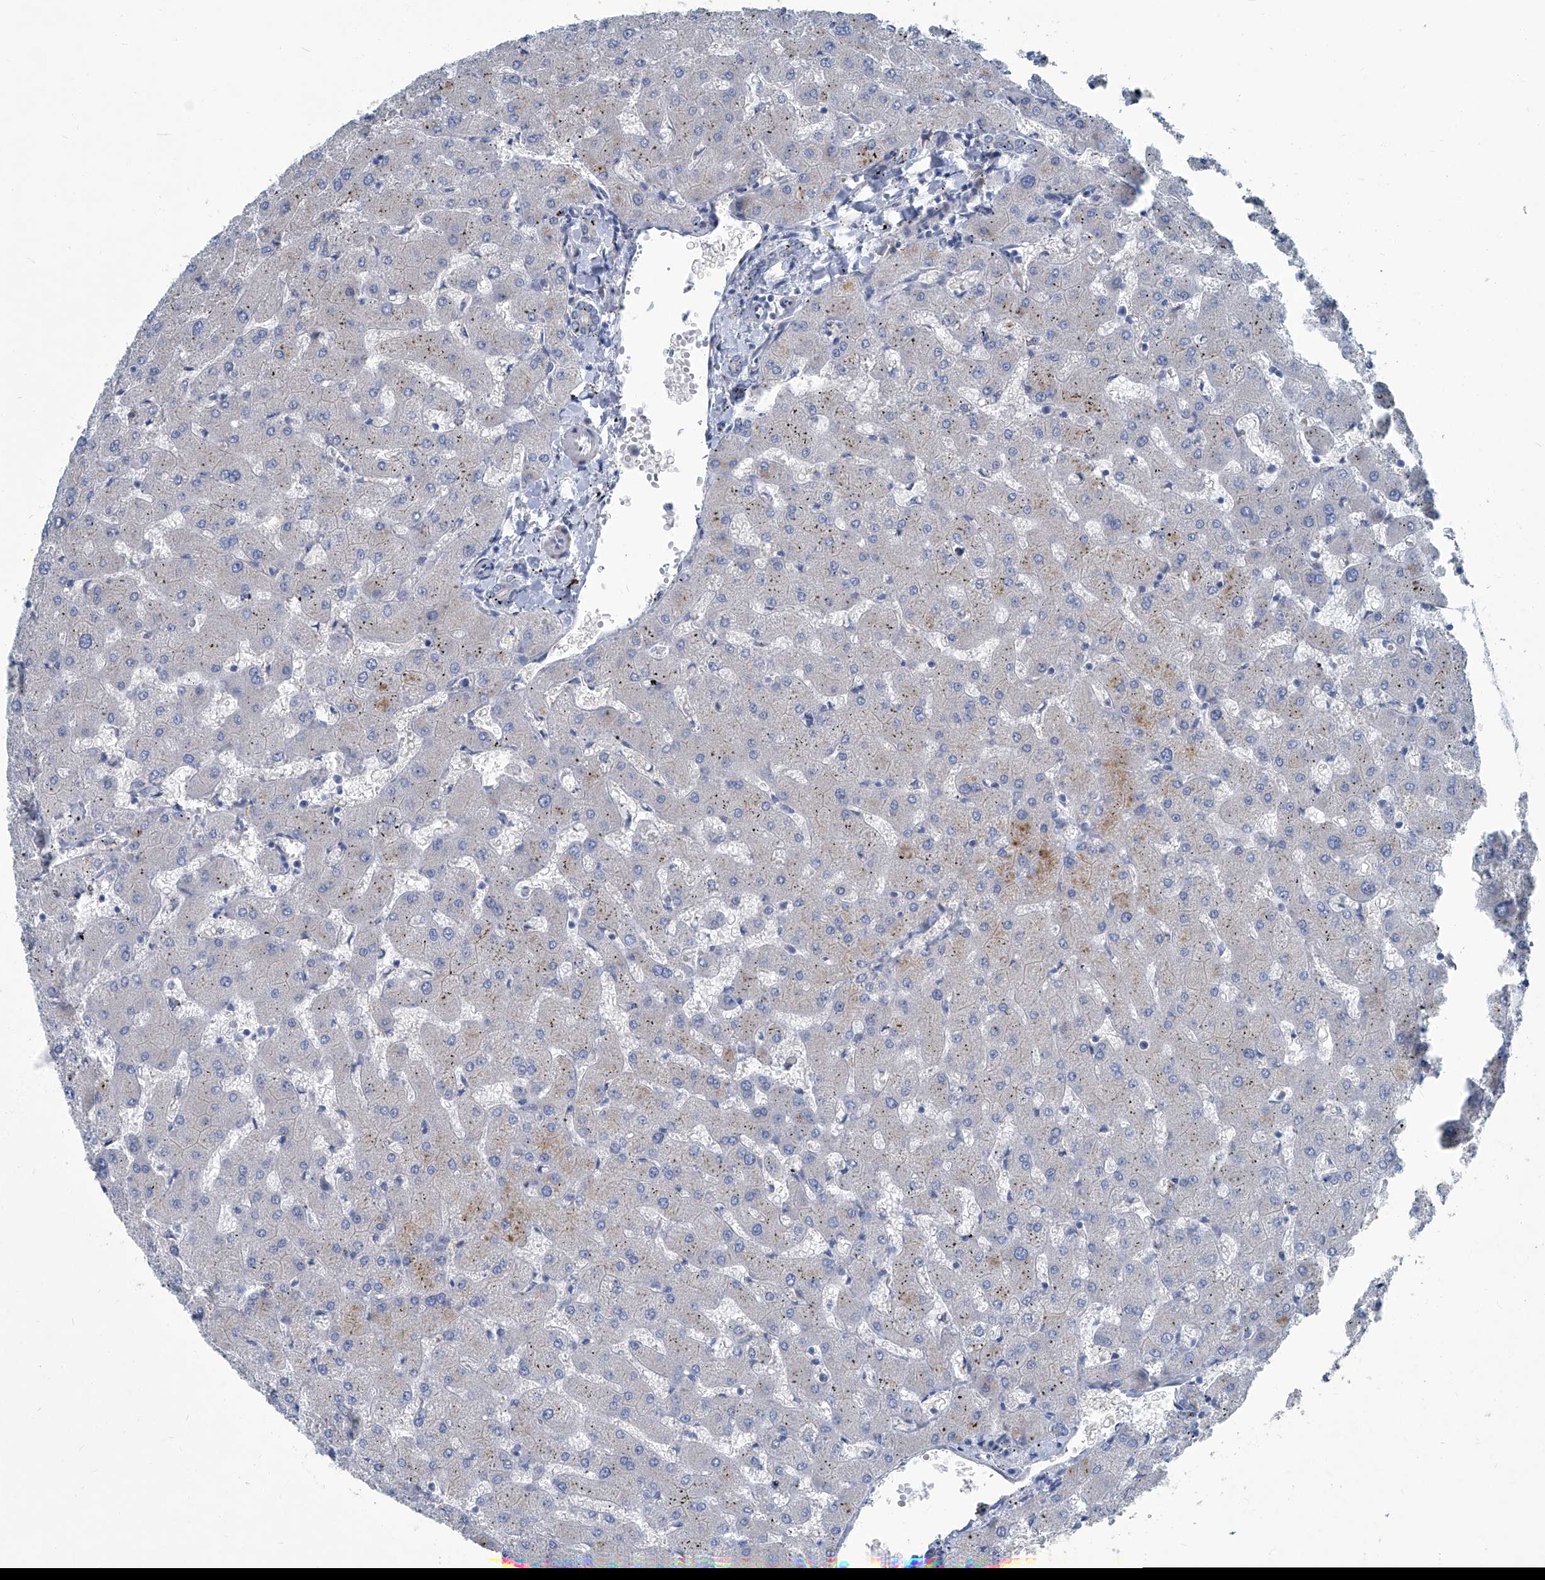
{"staining": {"intensity": "negative", "quantity": "none", "location": "none"}, "tissue": "liver", "cell_type": "Cholangiocytes", "image_type": "normal", "snomed": [{"axis": "morphology", "description": "Normal tissue, NOS"}, {"axis": "topography", "description": "Liver"}], "caption": "Immunohistochemistry micrograph of benign liver: liver stained with DAB demonstrates no significant protein expression in cholangiocytes. Nuclei are stained in blue.", "gene": "SLC26A11", "patient": {"sex": "female", "age": 63}}